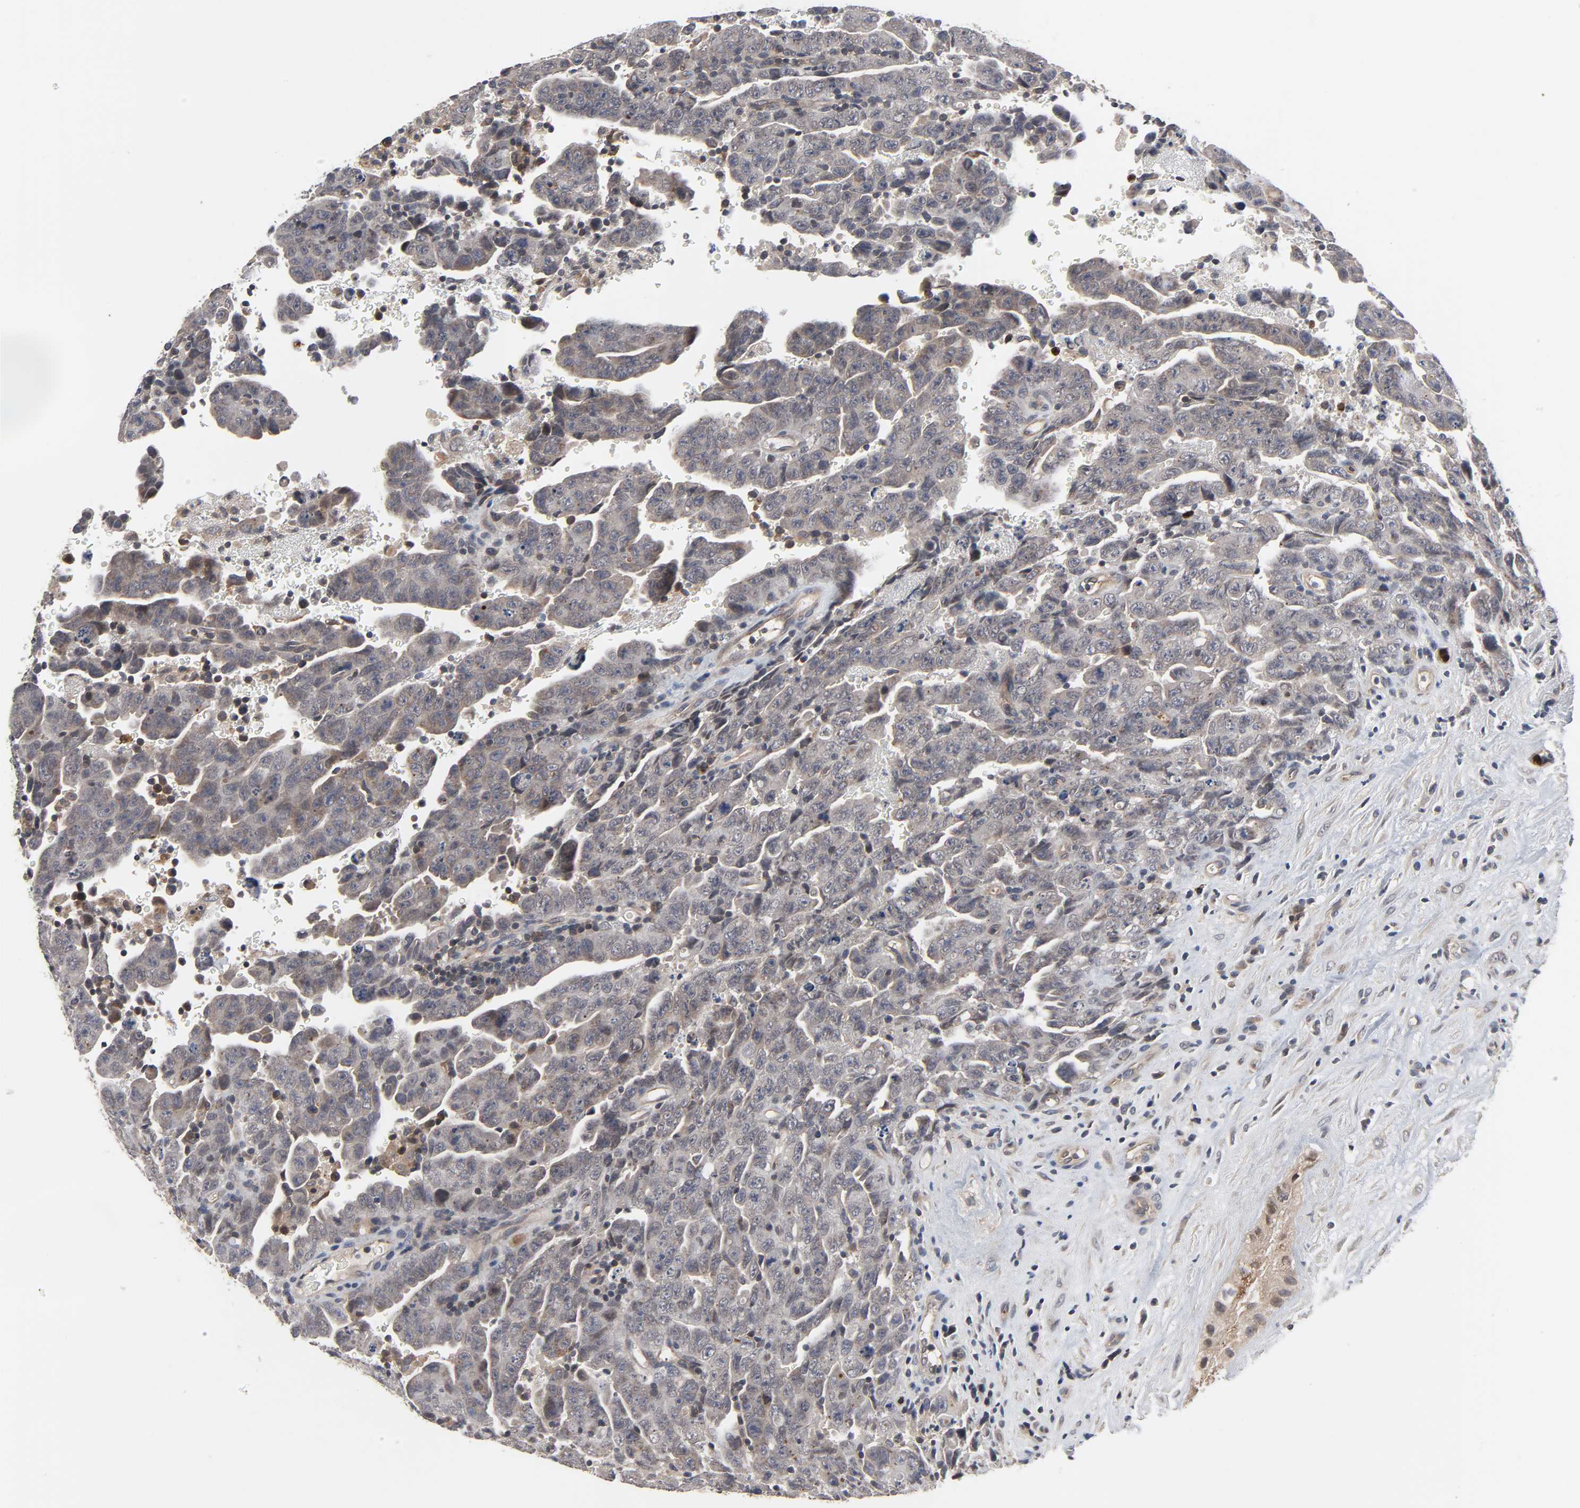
{"staining": {"intensity": "weak", "quantity": ">75%", "location": "cytoplasmic/membranous"}, "tissue": "testis cancer", "cell_type": "Tumor cells", "image_type": "cancer", "snomed": [{"axis": "morphology", "description": "Carcinoma, Embryonal, NOS"}, {"axis": "topography", "description": "Testis"}], "caption": "Brown immunohistochemical staining in human testis cancer displays weak cytoplasmic/membranous positivity in about >75% of tumor cells.", "gene": "CCDC175", "patient": {"sex": "male", "age": 28}}